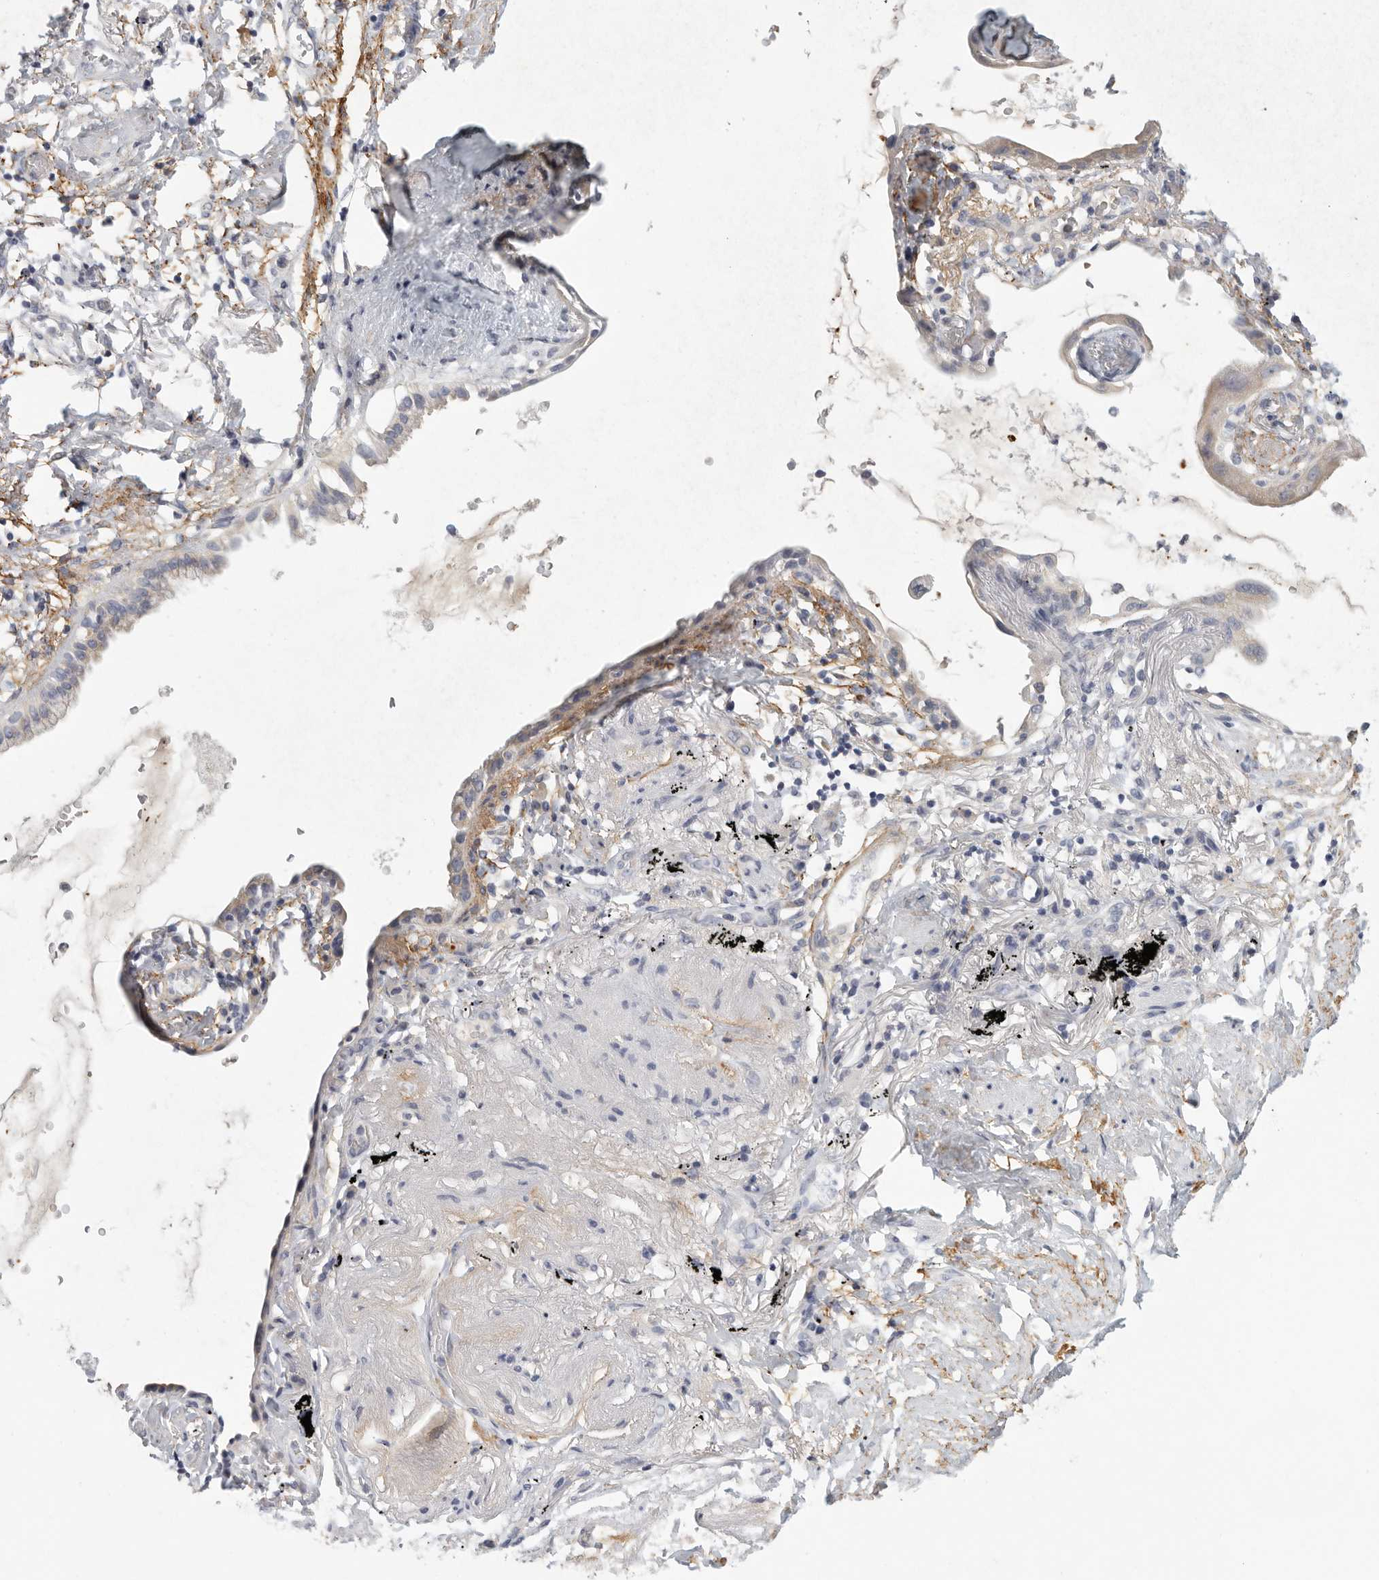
{"staining": {"intensity": "weak", "quantity": "<25%", "location": "cytoplasmic/membranous"}, "tissue": "lung cancer", "cell_type": "Tumor cells", "image_type": "cancer", "snomed": [{"axis": "morphology", "description": "Adenocarcinoma, NOS"}, {"axis": "topography", "description": "Lung"}], "caption": "DAB (3,3'-diaminobenzidine) immunohistochemical staining of adenocarcinoma (lung) displays no significant staining in tumor cells.", "gene": "CFAP298", "patient": {"sex": "female", "age": 70}}